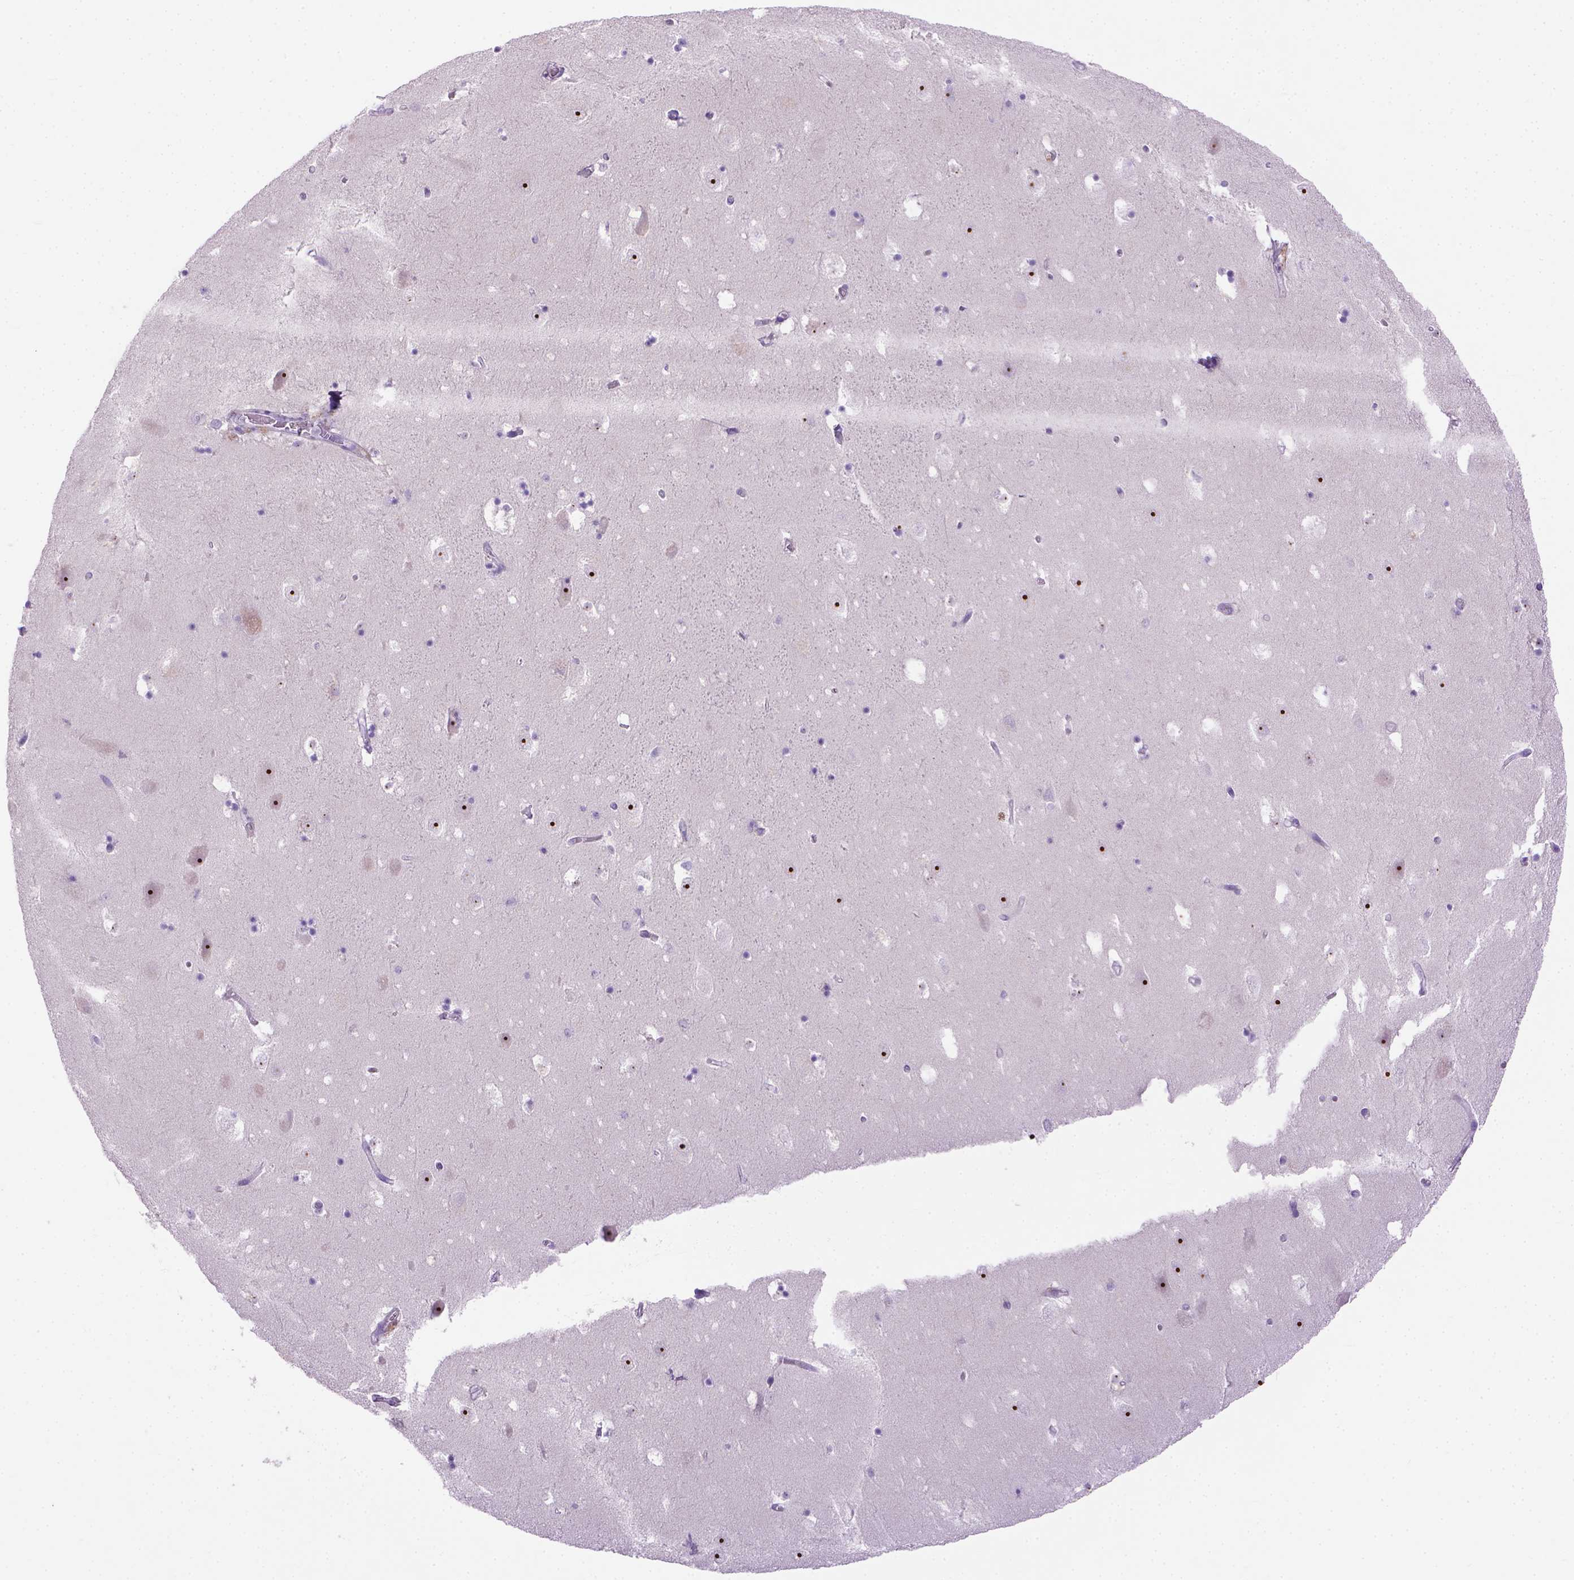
{"staining": {"intensity": "negative", "quantity": "none", "location": "none"}, "tissue": "hippocampus", "cell_type": "Glial cells", "image_type": "normal", "snomed": [{"axis": "morphology", "description": "Normal tissue, NOS"}, {"axis": "topography", "description": "Hippocampus"}], "caption": "This is an immunohistochemistry histopathology image of benign hippocampus. There is no positivity in glial cells.", "gene": "UTP4", "patient": {"sex": "male", "age": 58}}